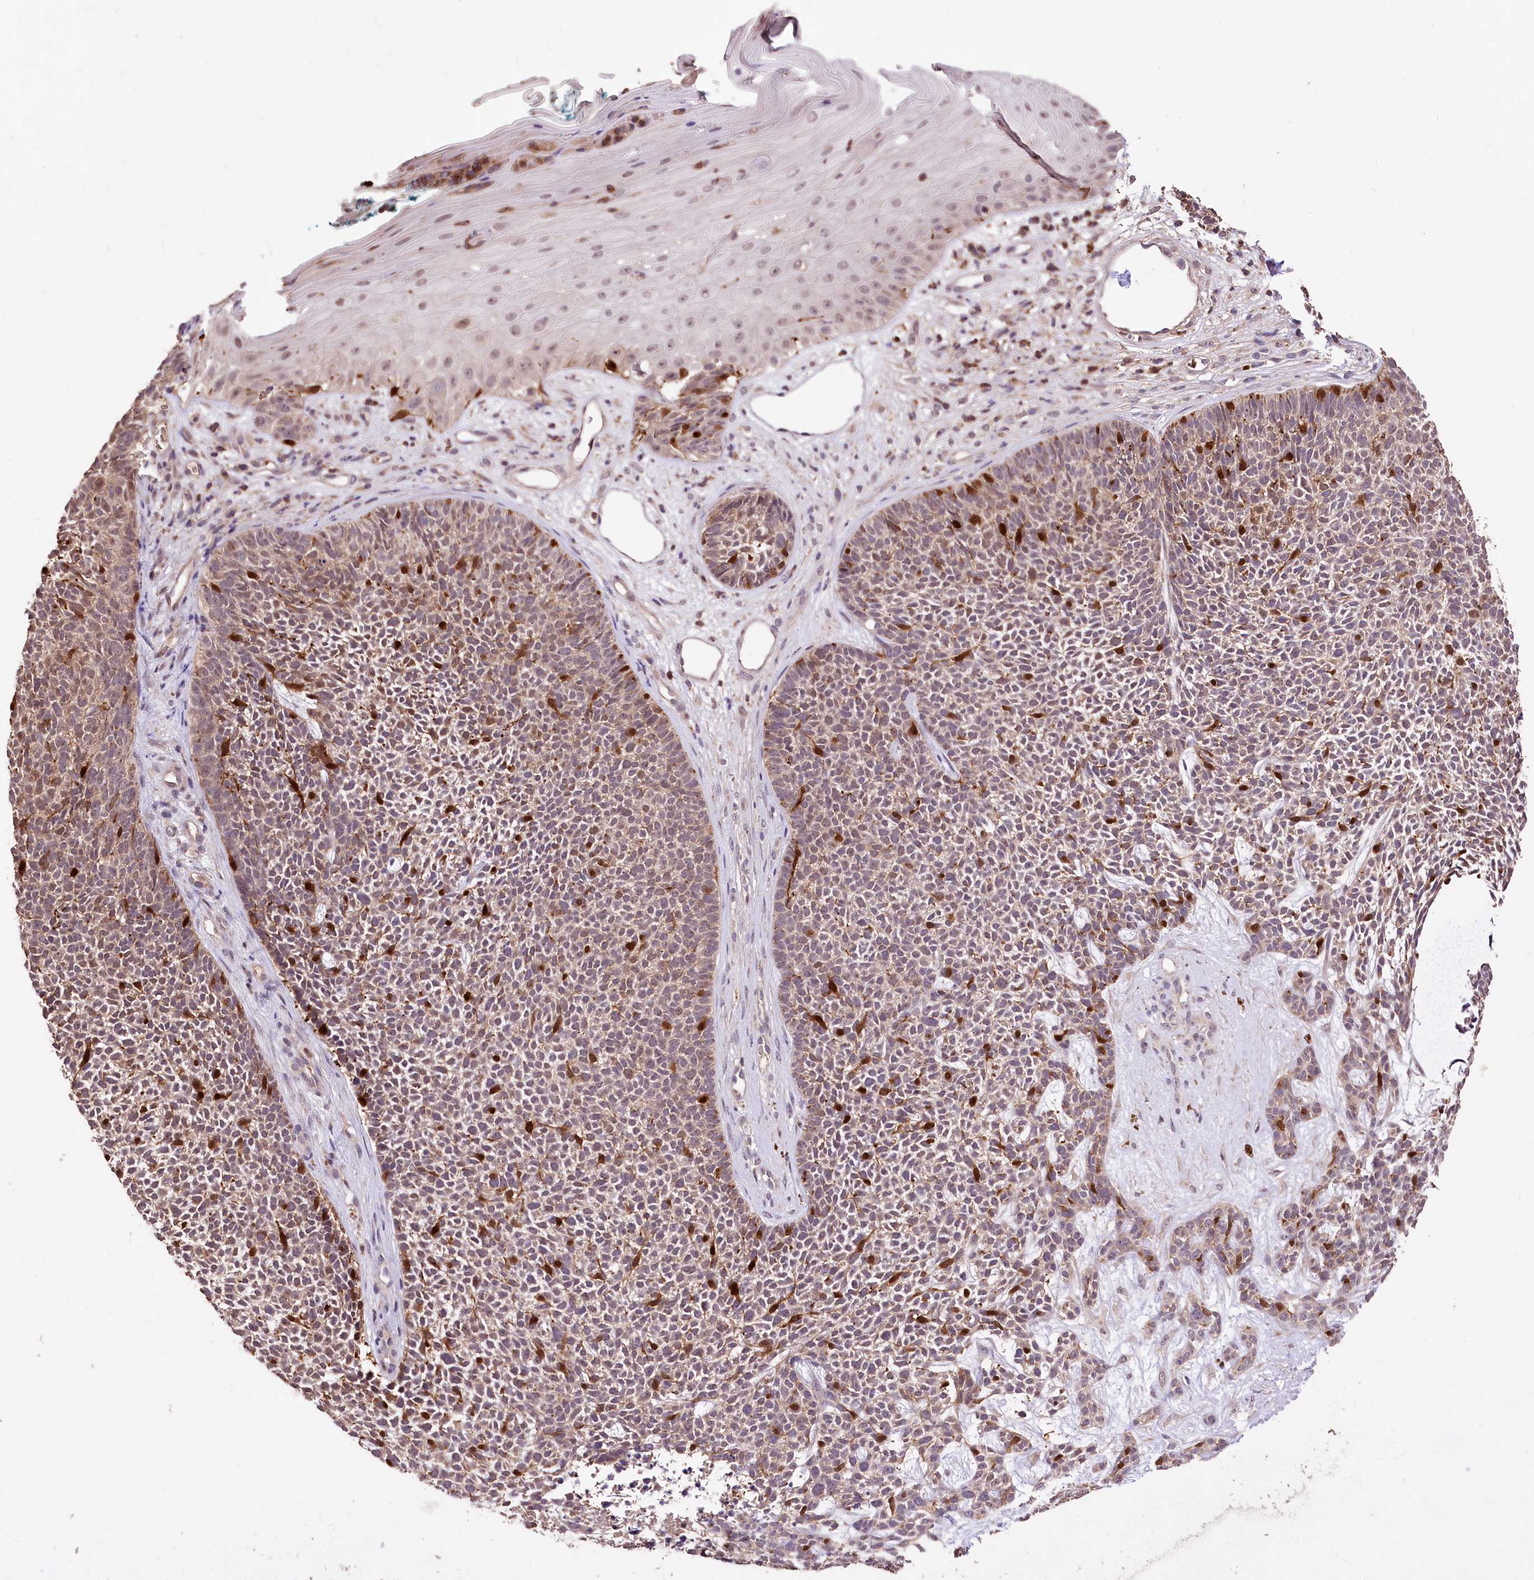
{"staining": {"intensity": "strong", "quantity": "<25%", "location": "cytoplasmic/membranous,nuclear"}, "tissue": "skin cancer", "cell_type": "Tumor cells", "image_type": "cancer", "snomed": [{"axis": "morphology", "description": "Basal cell carcinoma"}, {"axis": "topography", "description": "Skin"}], "caption": "A medium amount of strong cytoplasmic/membranous and nuclear positivity is present in about <25% of tumor cells in skin cancer (basal cell carcinoma) tissue.", "gene": "SERGEF", "patient": {"sex": "female", "age": 84}}